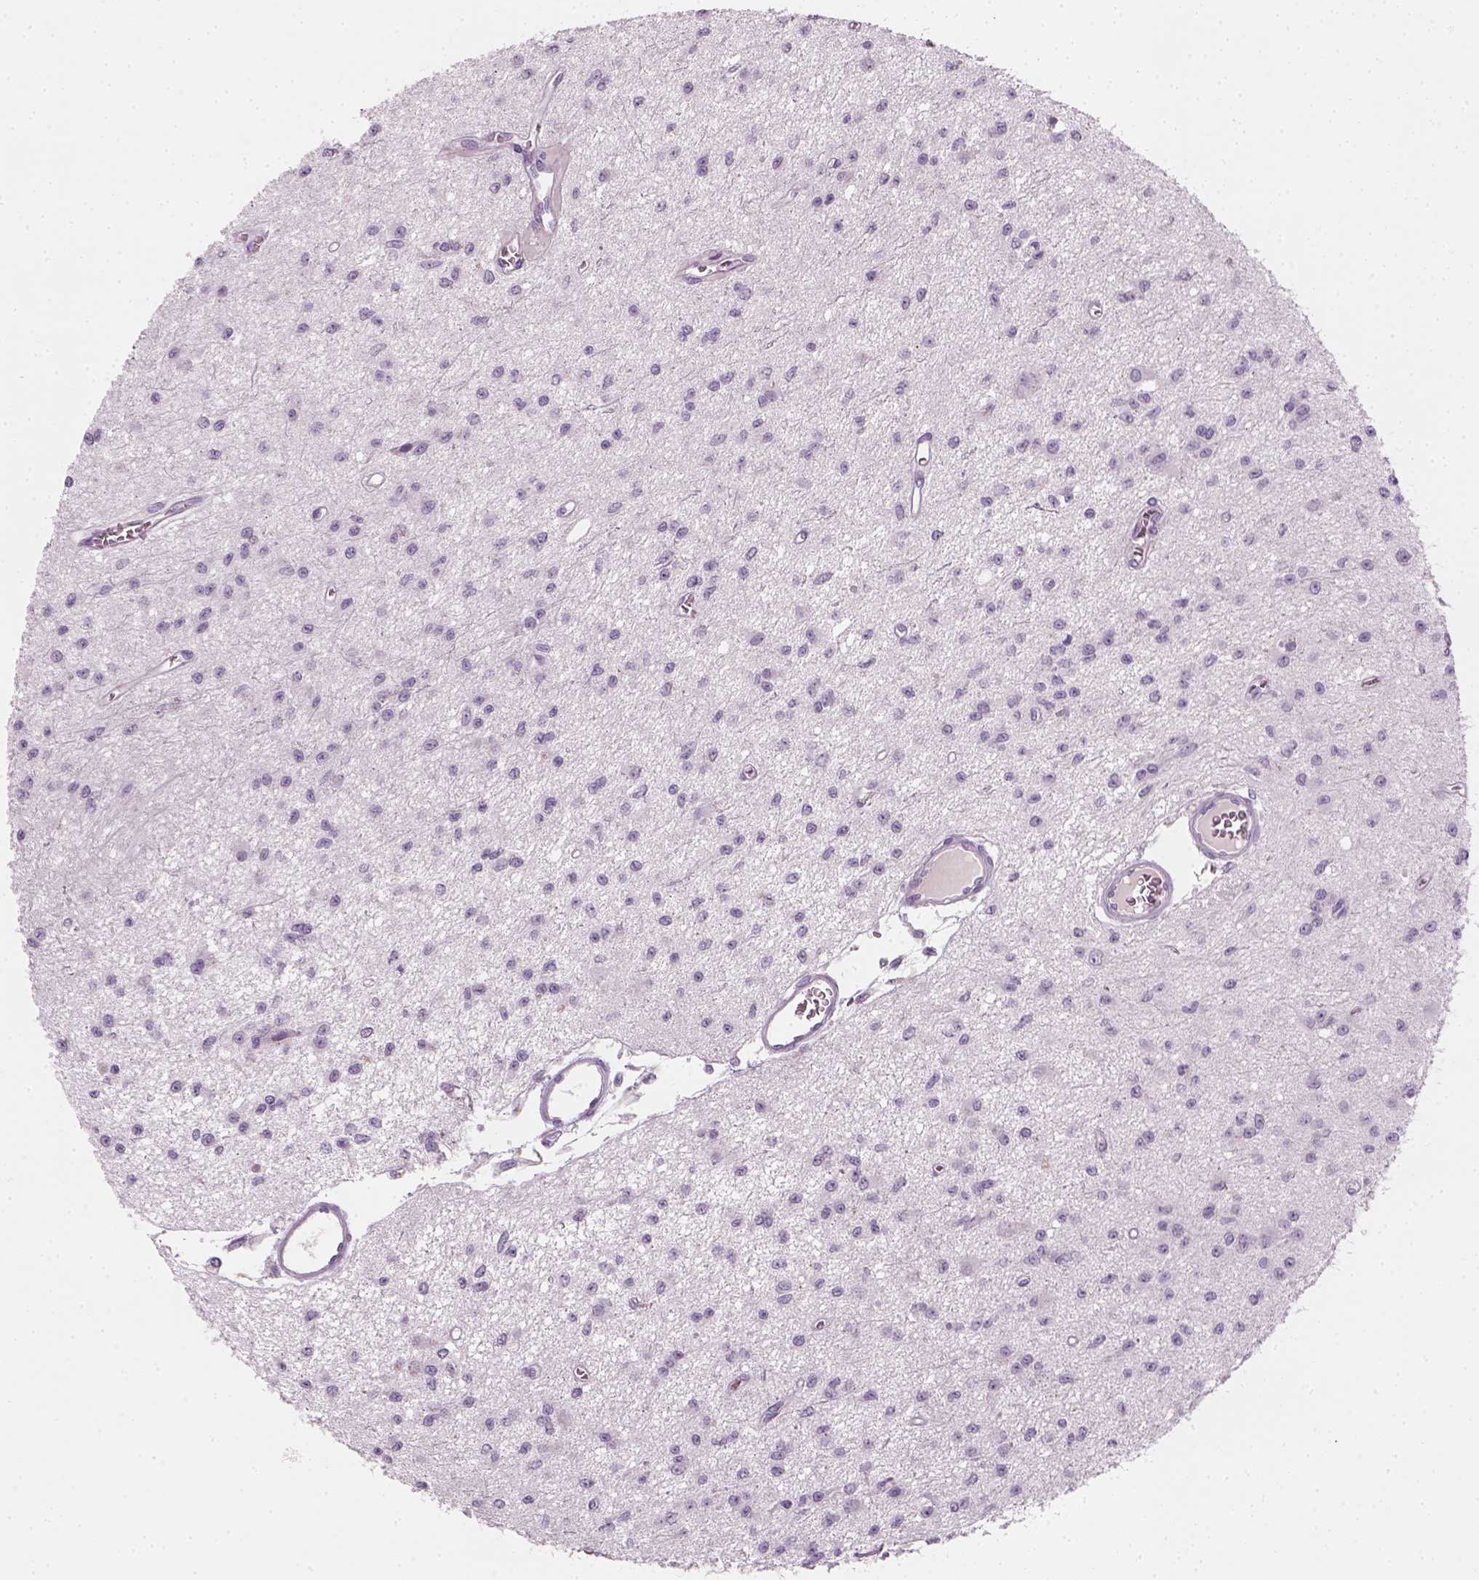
{"staining": {"intensity": "negative", "quantity": "none", "location": "none"}, "tissue": "glioma", "cell_type": "Tumor cells", "image_type": "cancer", "snomed": [{"axis": "morphology", "description": "Glioma, malignant, Low grade"}, {"axis": "topography", "description": "Brain"}], "caption": "The histopathology image demonstrates no significant staining in tumor cells of malignant glioma (low-grade).", "gene": "TH", "patient": {"sex": "female", "age": 45}}